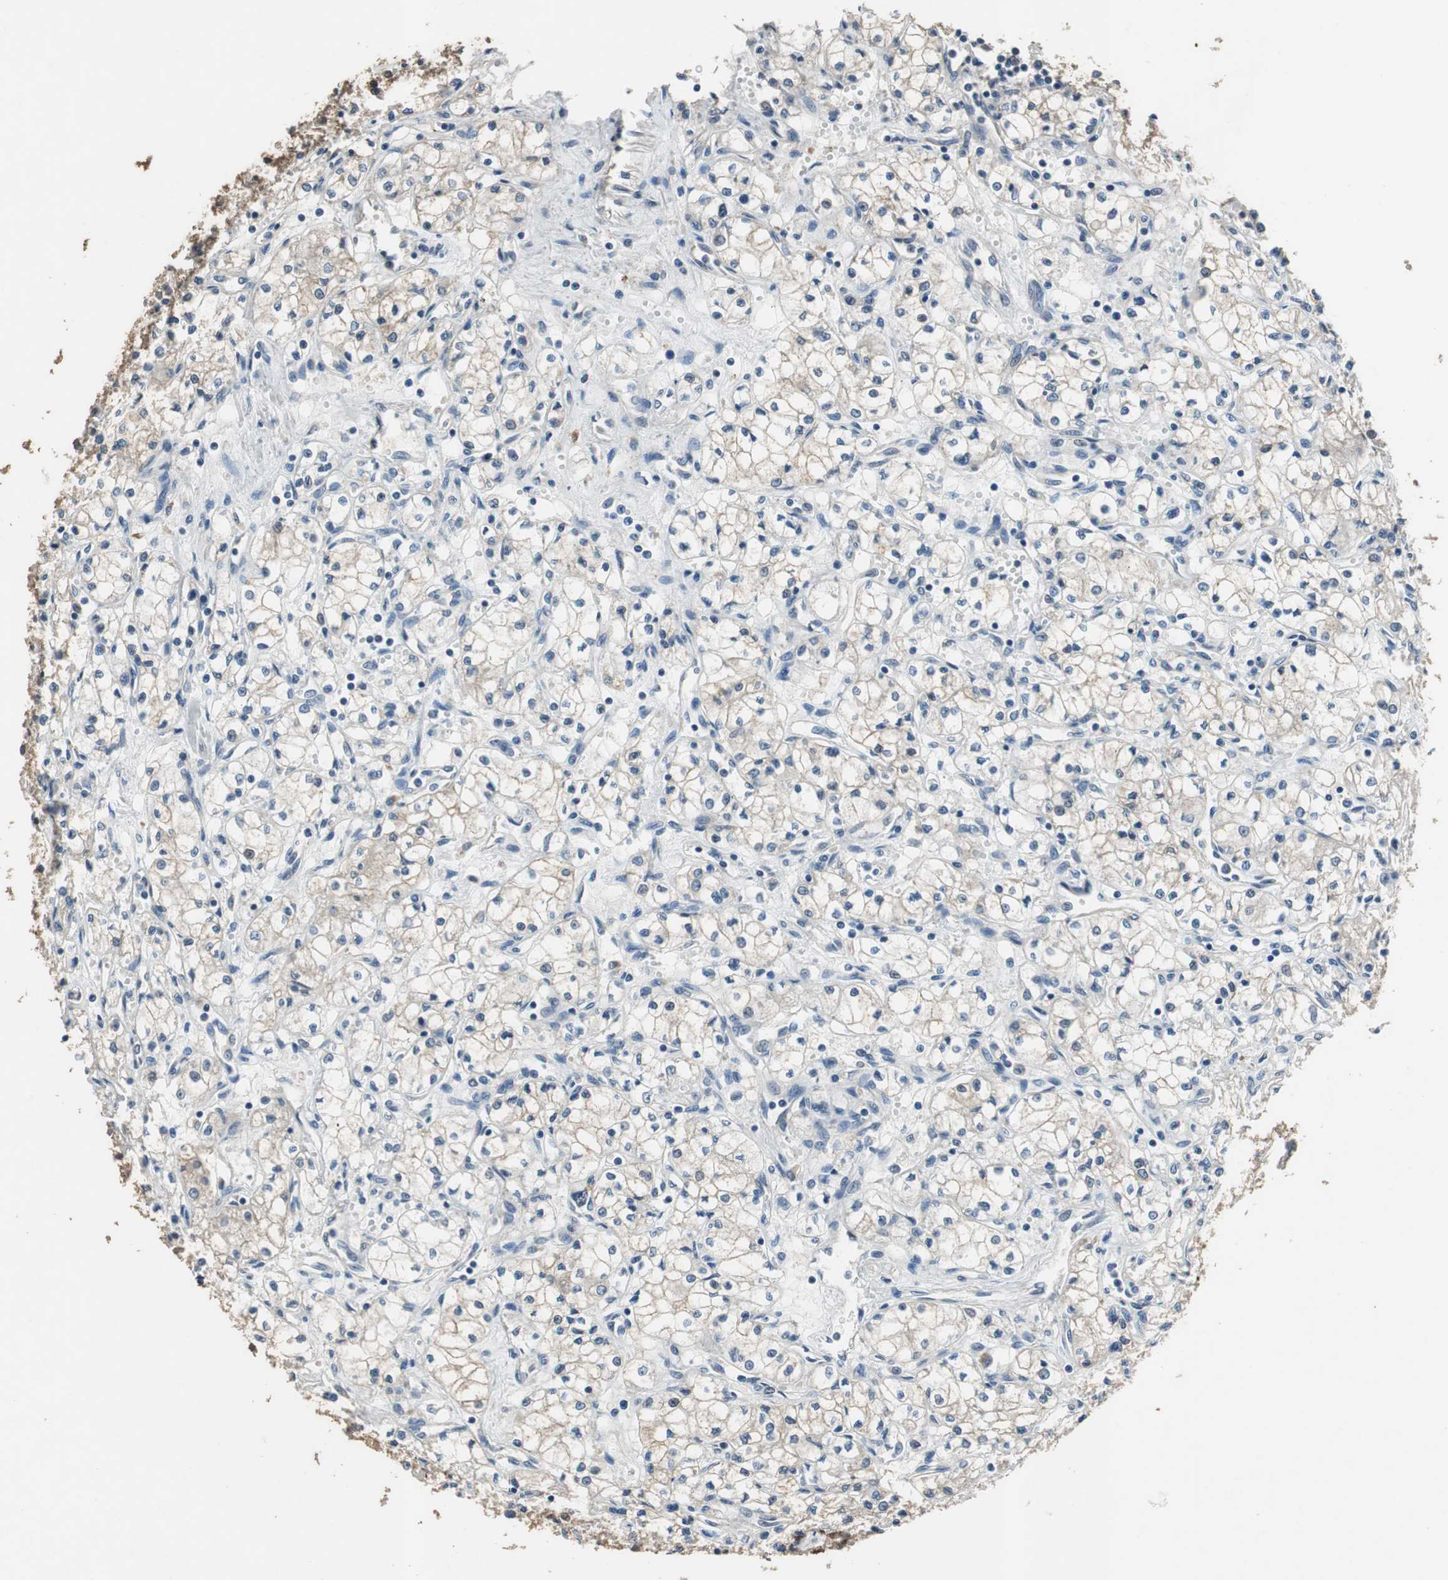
{"staining": {"intensity": "negative", "quantity": "none", "location": "none"}, "tissue": "renal cancer", "cell_type": "Tumor cells", "image_type": "cancer", "snomed": [{"axis": "morphology", "description": "Normal tissue, NOS"}, {"axis": "morphology", "description": "Adenocarcinoma, NOS"}, {"axis": "topography", "description": "Kidney"}], "caption": "A photomicrograph of human adenocarcinoma (renal) is negative for staining in tumor cells.", "gene": "PI4KB", "patient": {"sex": "male", "age": 59}}